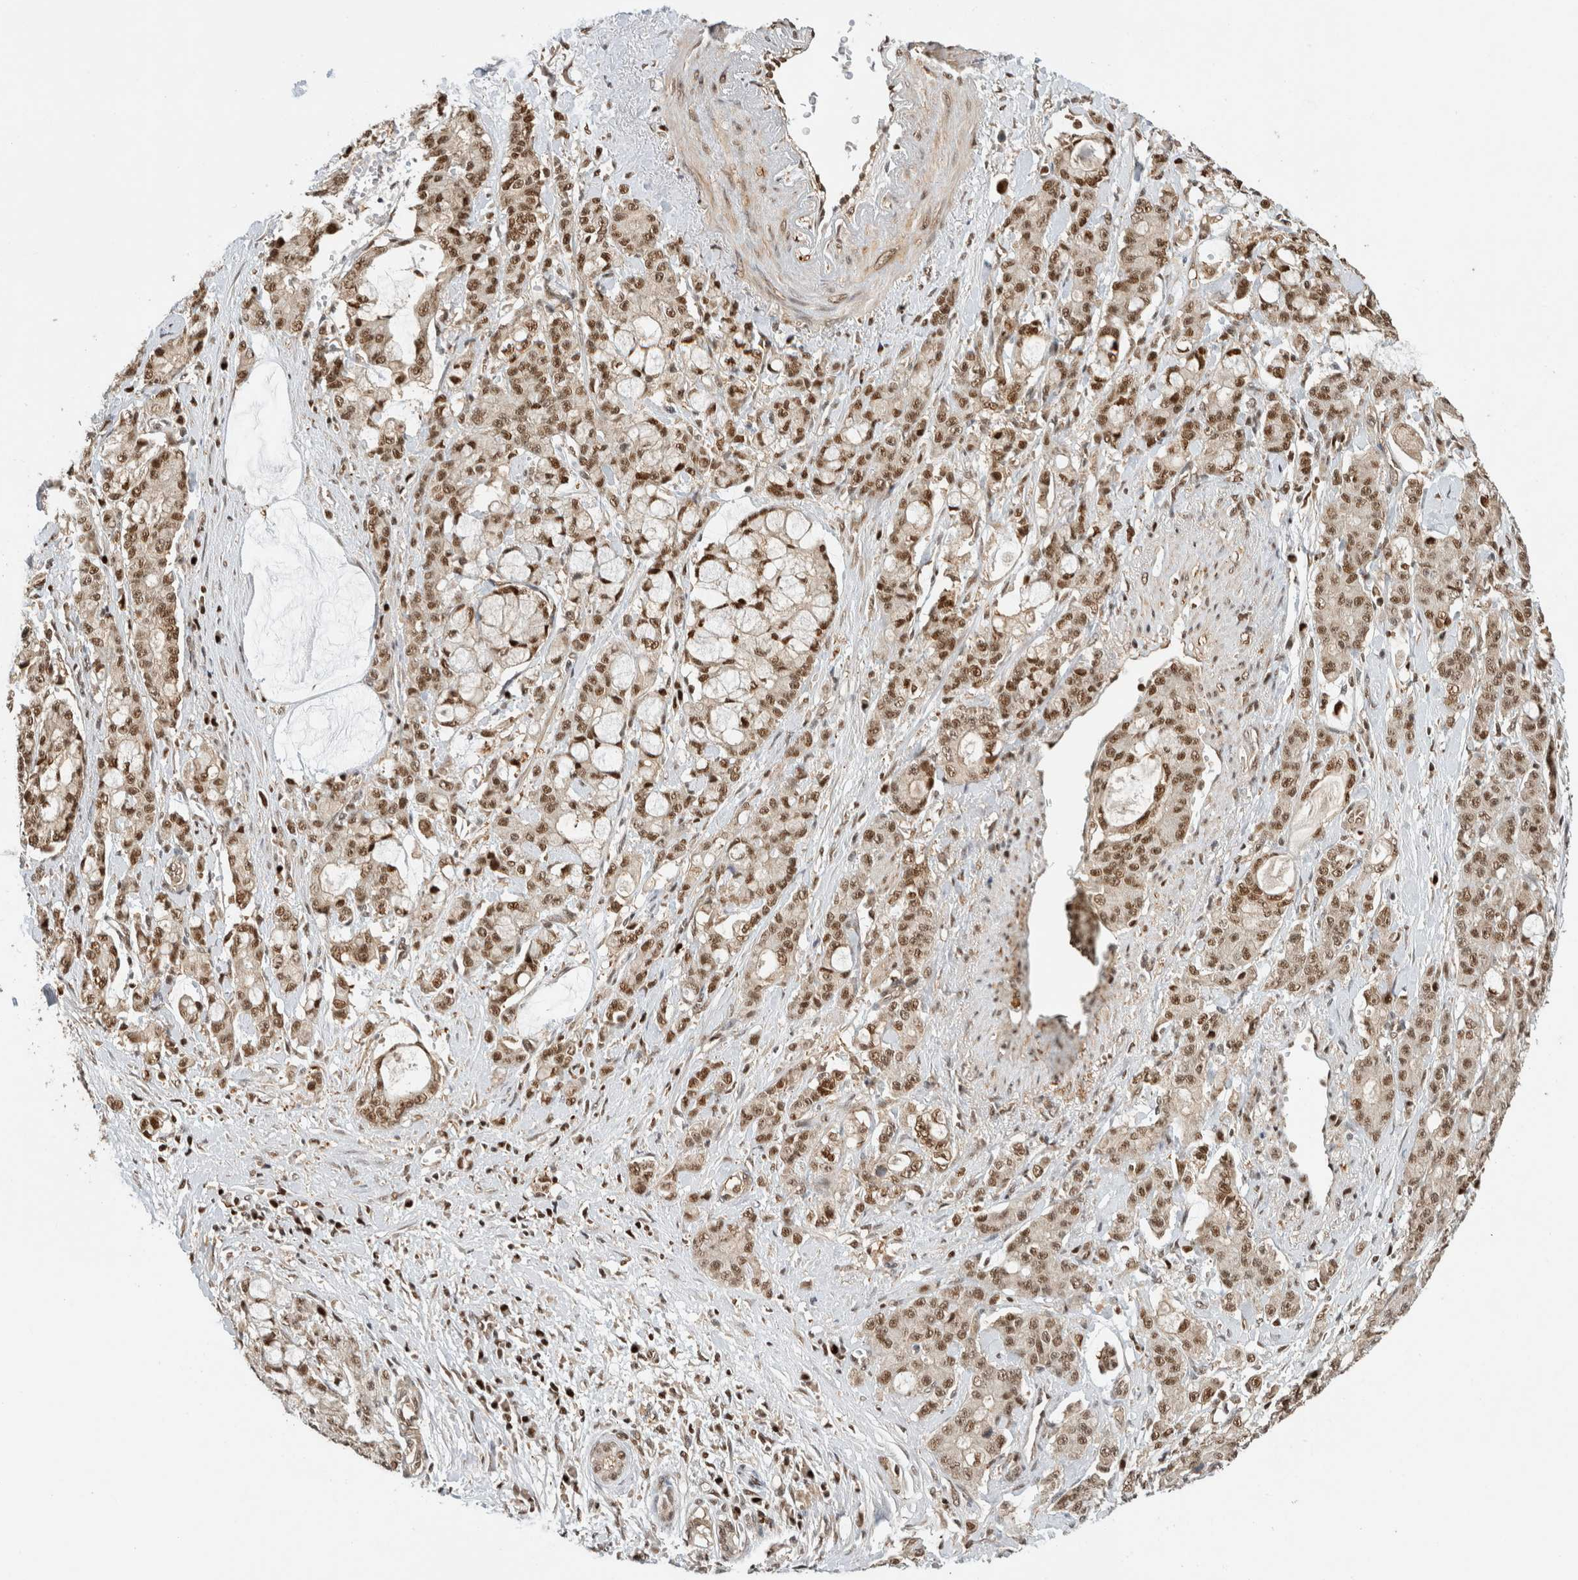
{"staining": {"intensity": "moderate", "quantity": ">75%", "location": "nuclear"}, "tissue": "pancreatic cancer", "cell_type": "Tumor cells", "image_type": "cancer", "snomed": [{"axis": "morphology", "description": "Adenocarcinoma, NOS"}, {"axis": "topography", "description": "Pancreas"}], "caption": "Protein expression analysis of human pancreatic cancer (adenocarcinoma) reveals moderate nuclear staining in about >75% of tumor cells. (Stains: DAB (3,3'-diaminobenzidine) in brown, nuclei in blue, Microscopy: brightfield microscopy at high magnification).", "gene": "SNRNP40", "patient": {"sex": "female", "age": 73}}